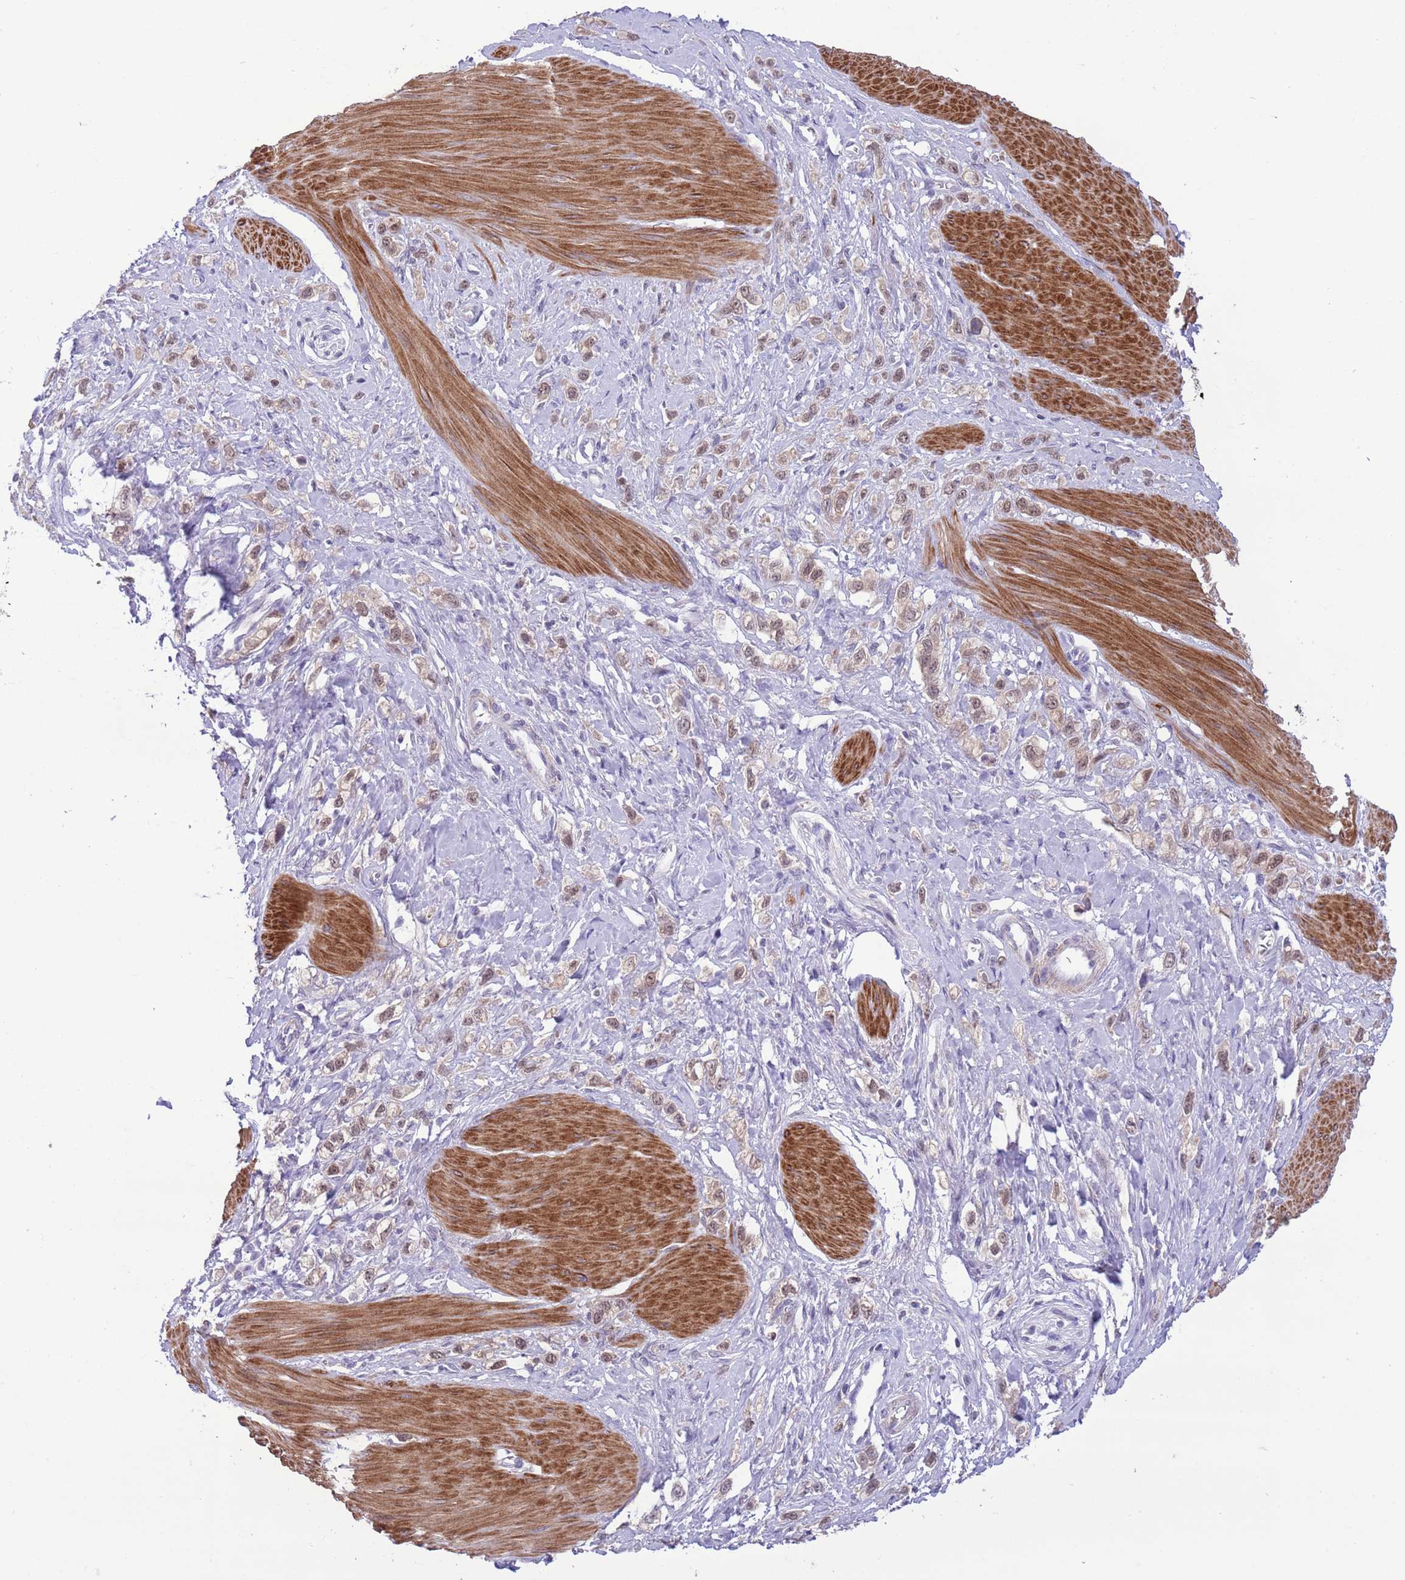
{"staining": {"intensity": "negative", "quantity": "none", "location": "none"}, "tissue": "stomach cancer", "cell_type": "Tumor cells", "image_type": "cancer", "snomed": [{"axis": "morphology", "description": "Adenocarcinoma, NOS"}, {"axis": "topography", "description": "Stomach"}], "caption": "Photomicrograph shows no significant protein staining in tumor cells of stomach cancer (adenocarcinoma).", "gene": "GALK2", "patient": {"sex": "female", "age": 65}}